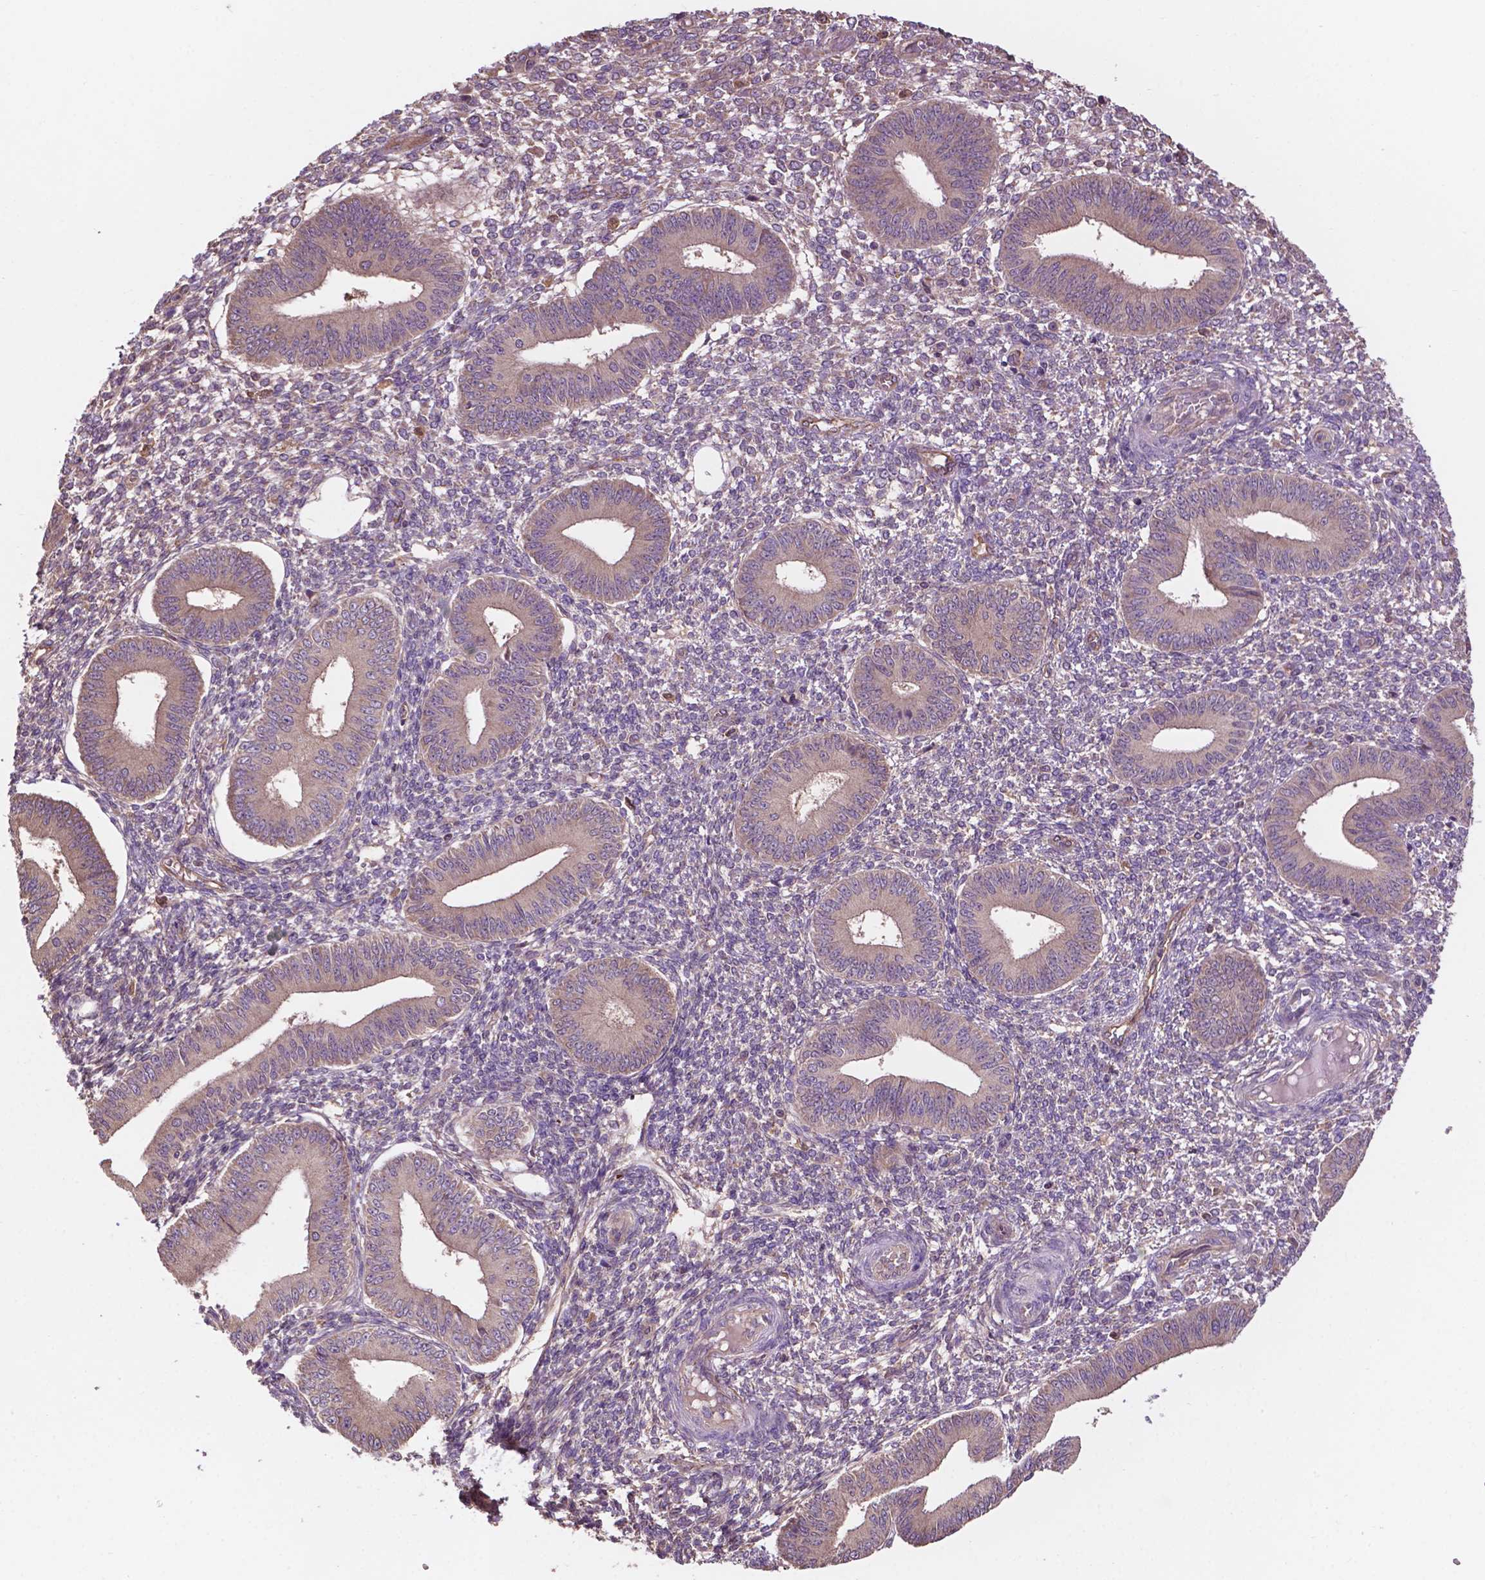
{"staining": {"intensity": "negative", "quantity": "none", "location": "none"}, "tissue": "endometrium", "cell_type": "Cells in endometrial stroma", "image_type": "normal", "snomed": [{"axis": "morphology", "description": "Normal tissue, NOS"}, {"axis": "topography", "description": "Endometrium"}], "caption": "The histopathology image demonstrates no staining of cells in endometrial stroma in normal endometrium.", "gene": "GJA9", "patient": {"sex": "female", "age": 42}}